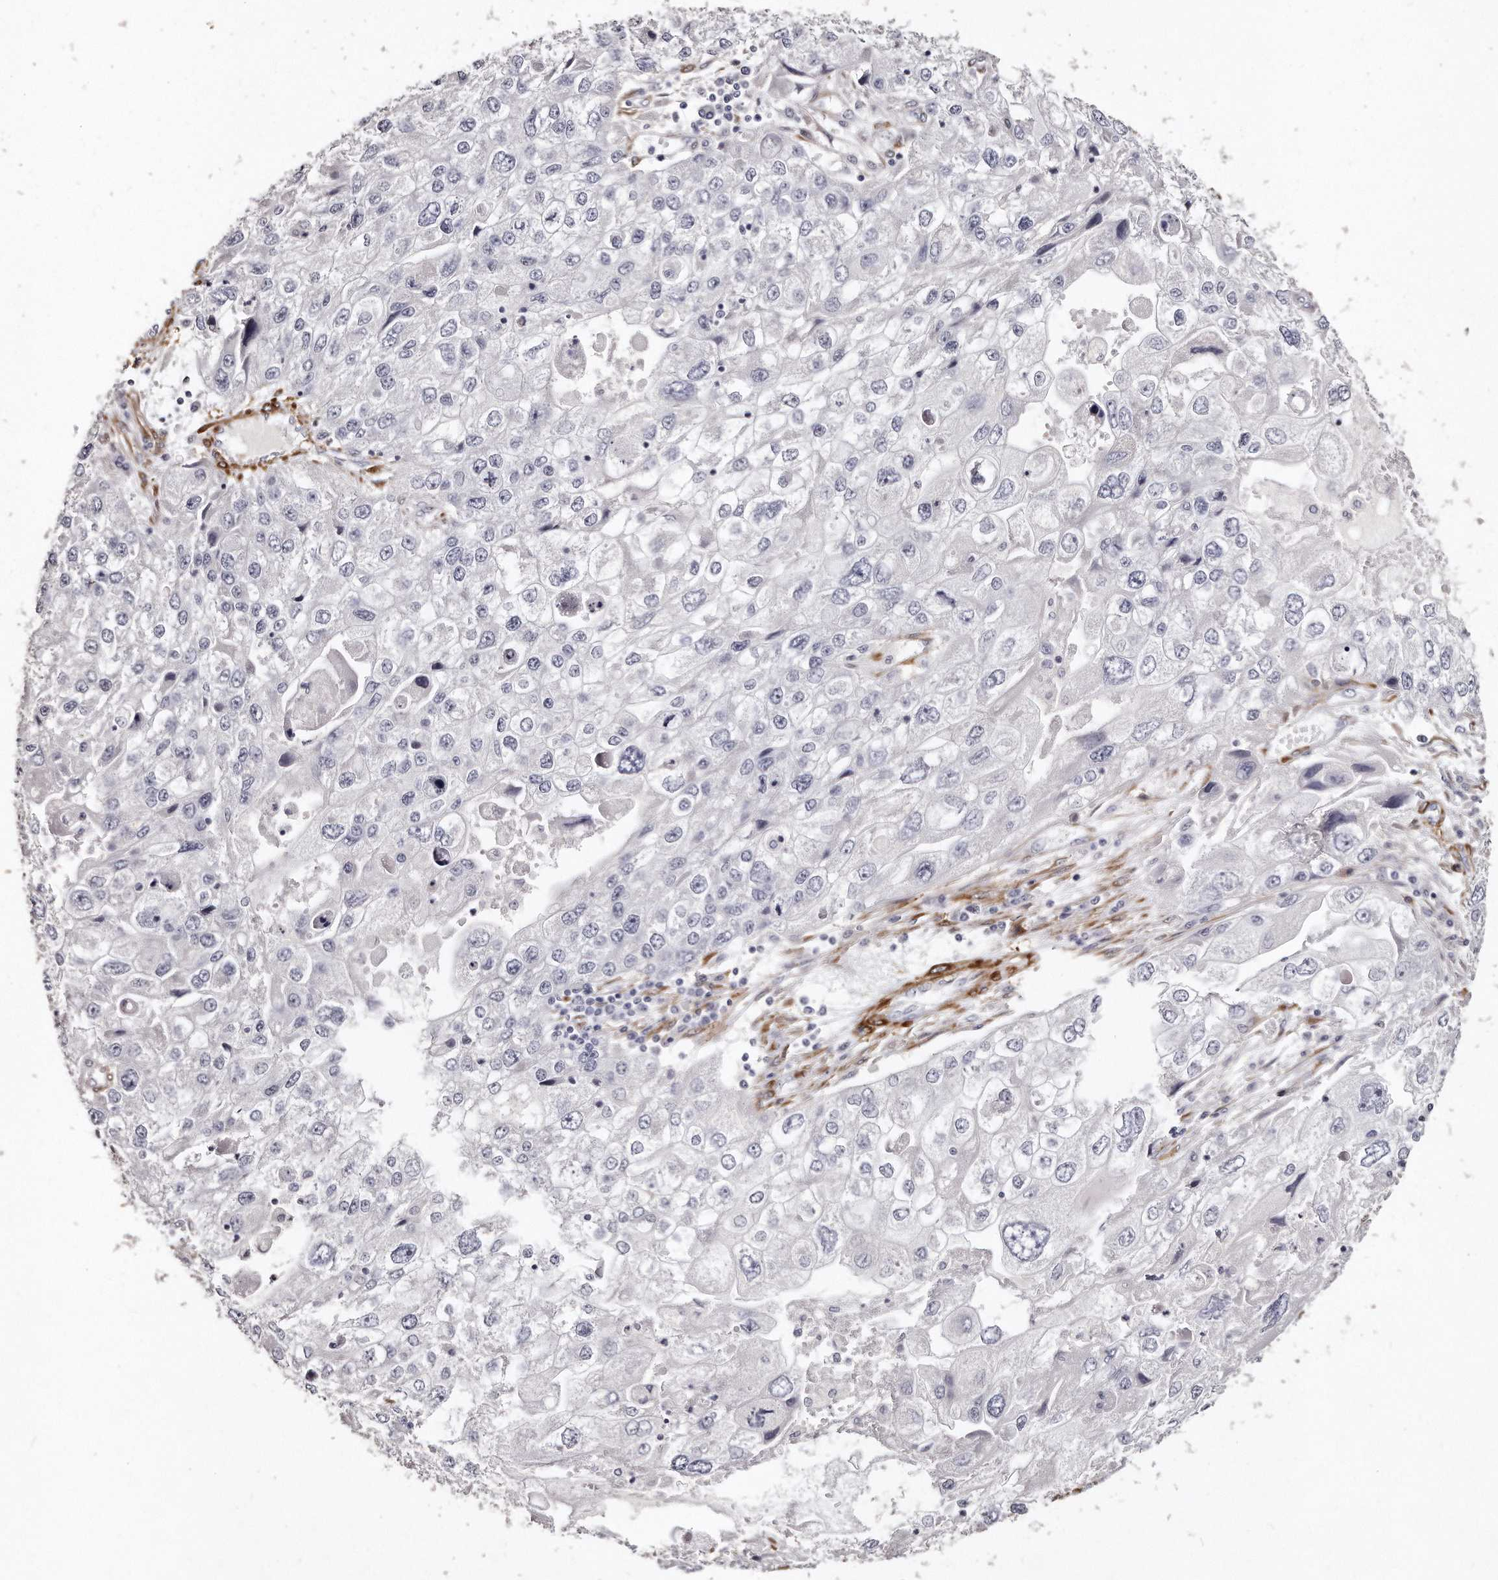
{"staining": {"intensity": "negative", "quantity": "none", "location": "none"}, "tissue": "endometrial cancer", "cell_type": "Tumor cells", "image_type": "cancer", "snomed": [{"axis": "morphology", "description": "Adenocarcinoma, NOS"}, {"axis": "topography", "description": "Endometrium"}], "caption": "Immunohistochemistry of endometrial adenocarcinoma demonstrates no positivity in tumor cells.", "gene": "LMOD1", "patient": {"sex": "female", "age": 49}}